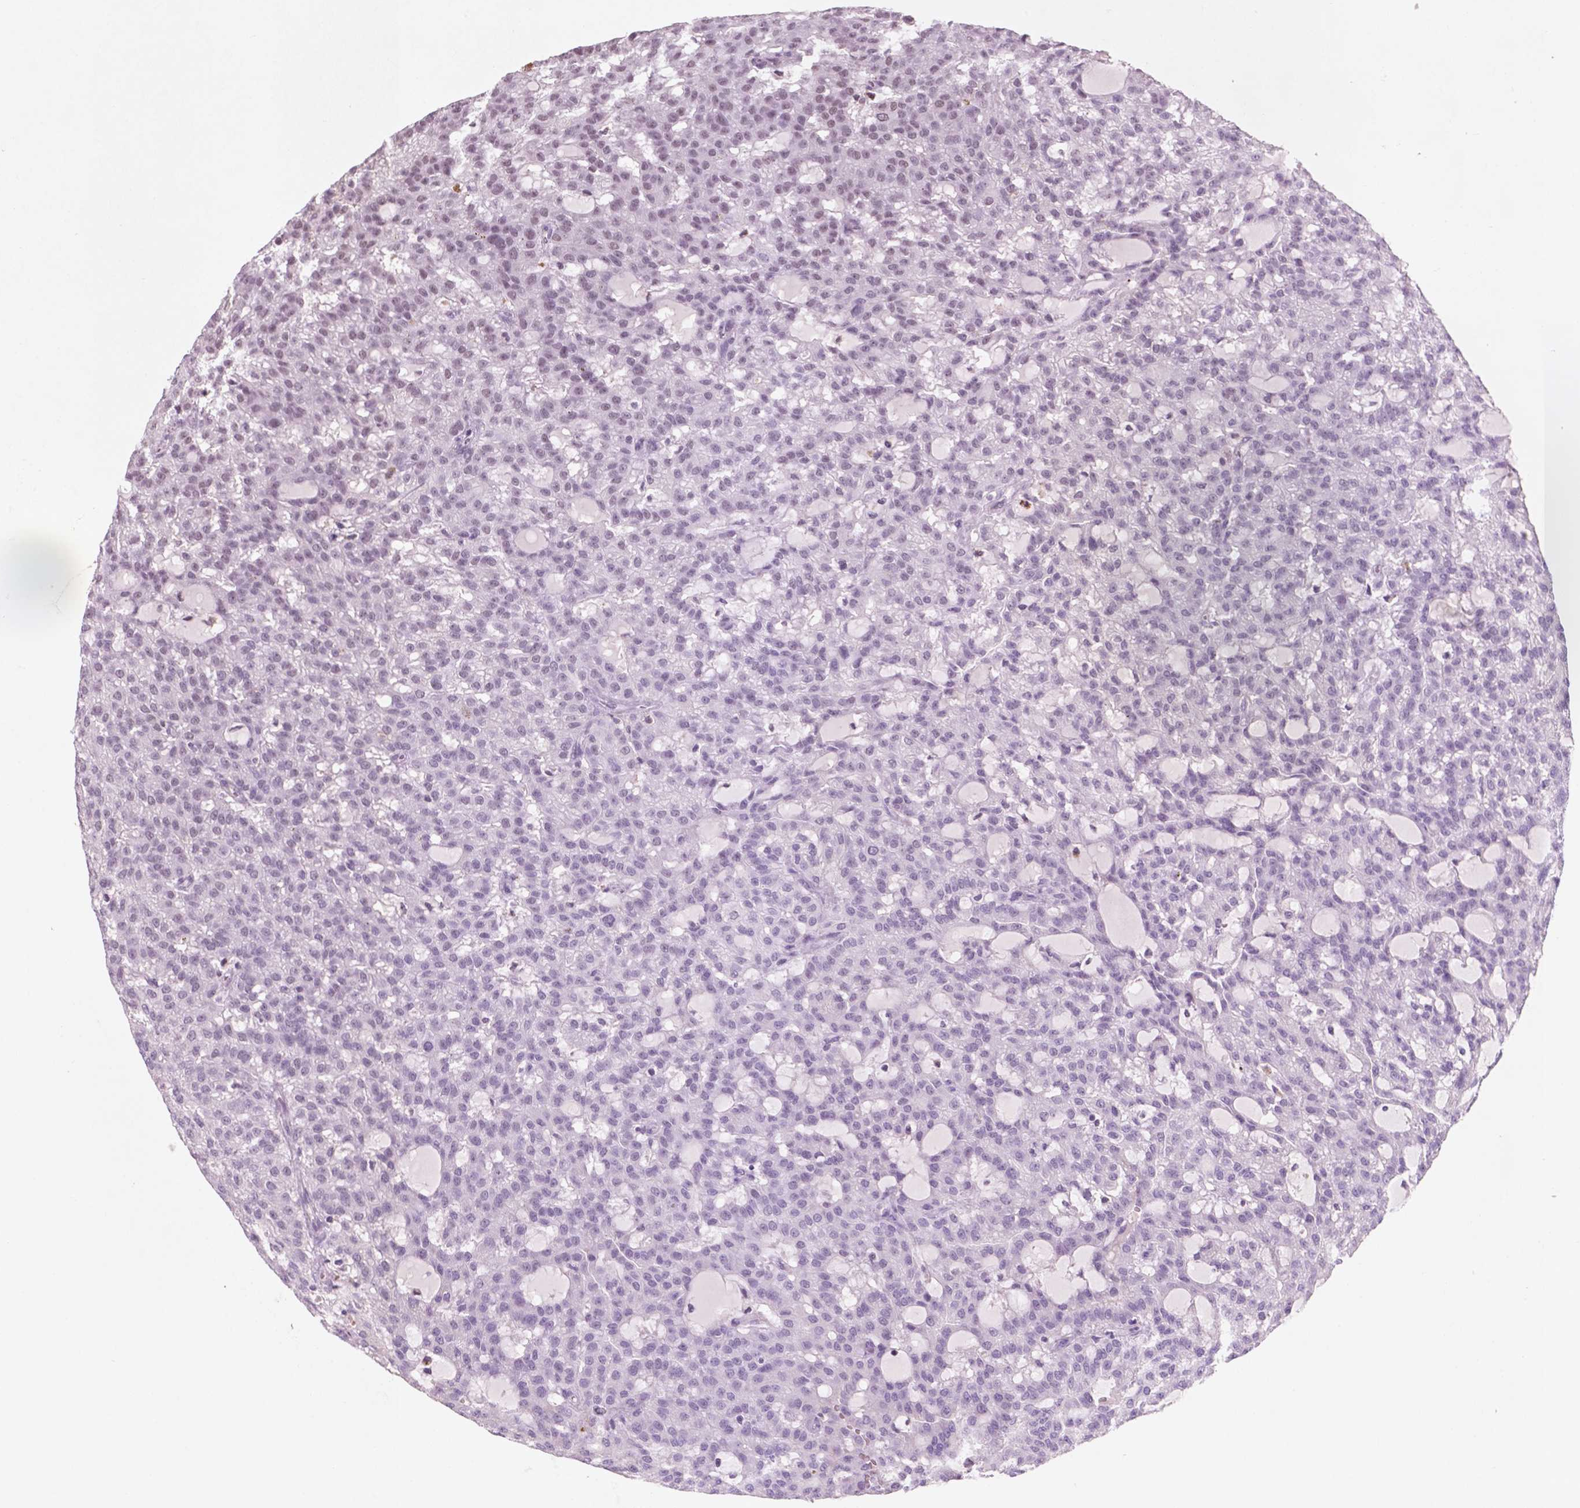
{"staining": {"intensity": "negative", "quantity": "none", "location": "none"}, "tissue": "renal cancer", "cell_type": "Tumor cells", "image_type": "cancer", "snomed": [{"axis": "morphology", "description": "Adenocarcinoma, NOS"}, {"axis": "topography", "description": "Kidney"}], "caption": "The IHC micrograph has no significant expression in tumor cells of renal cancer tissue.", "gene": "CTR9", "patient": {"sex": "male", "age": 63}}